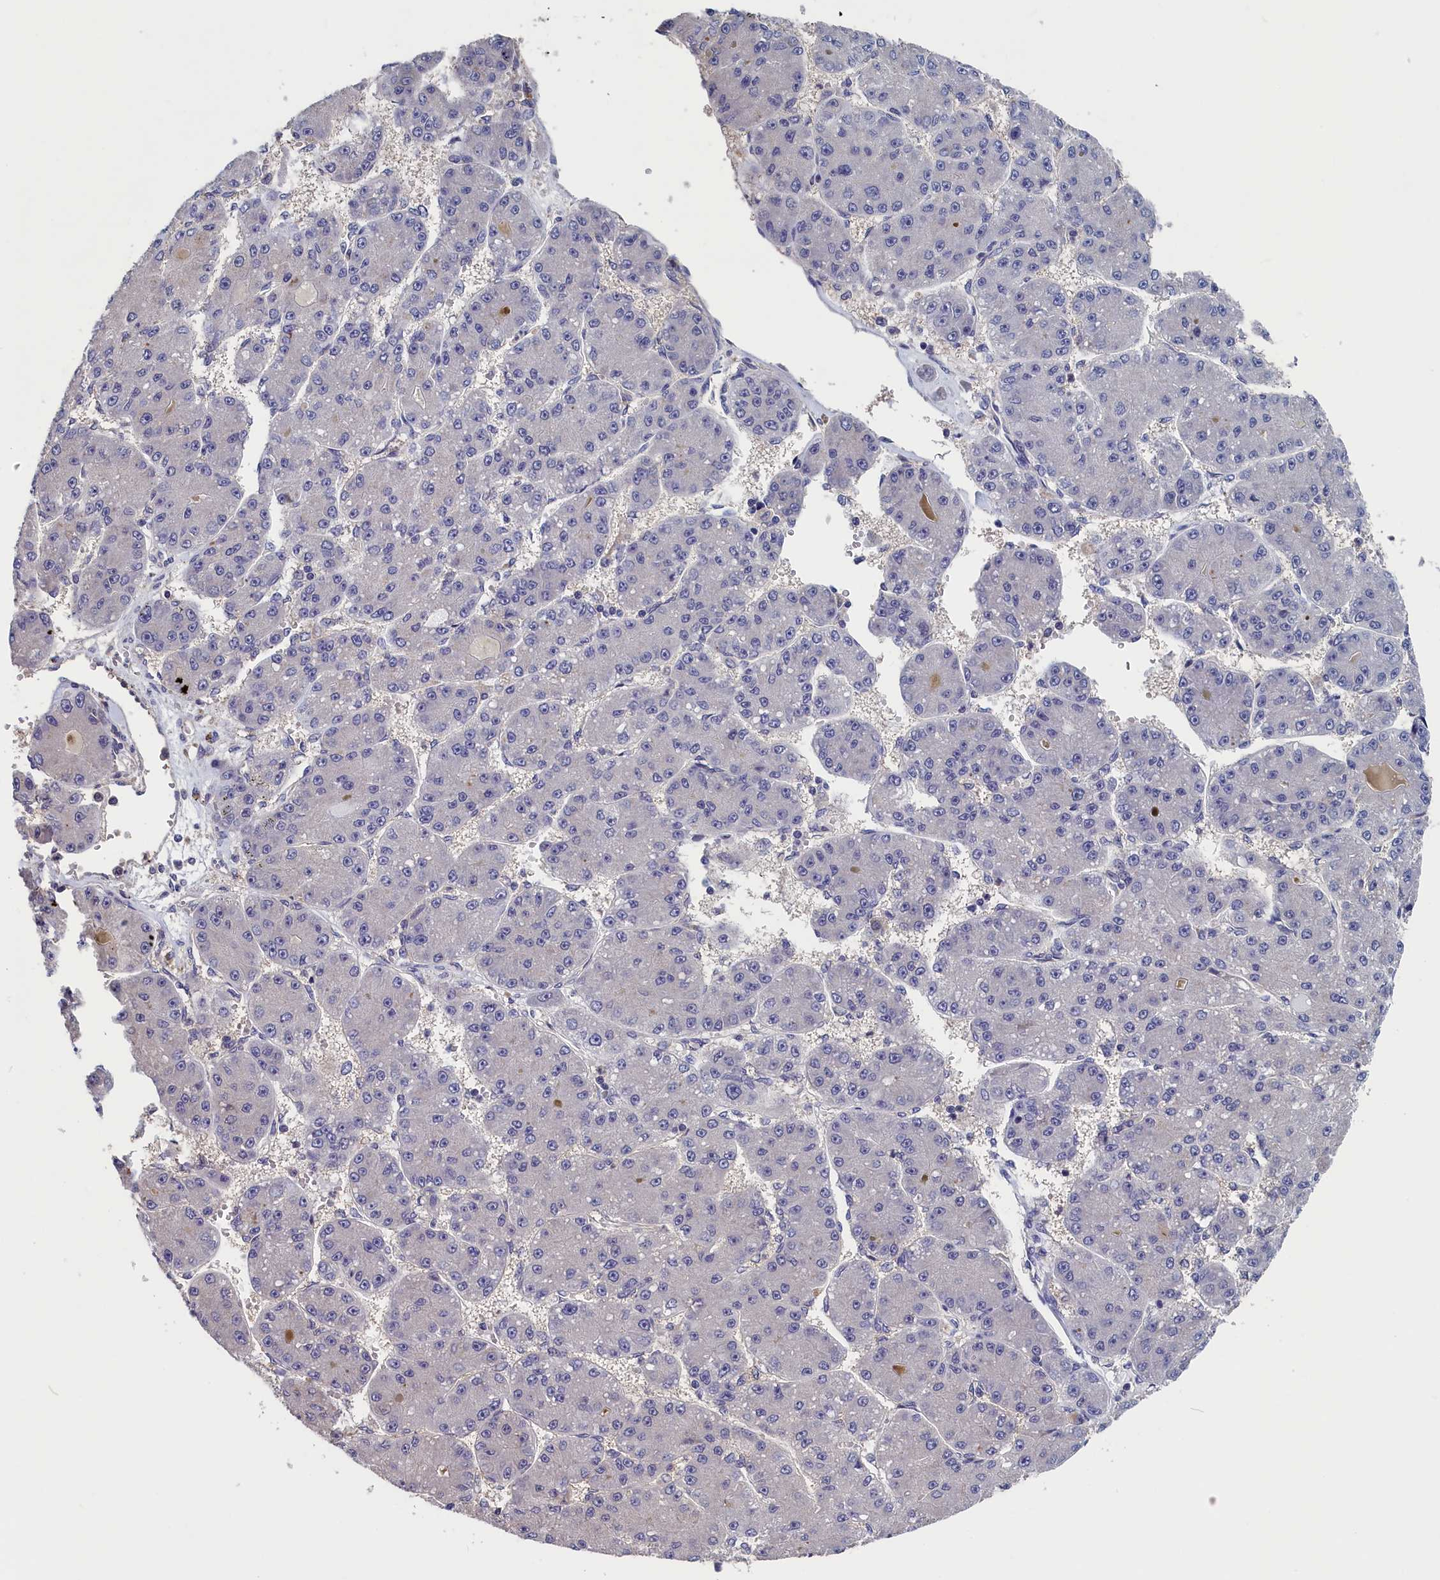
{"staining": {"intensity": "negative", "quantity": "none", "location": "none"}, "tissue": "liver cancer", "cell_type": "Tumor cells", "image_type": "cancer", "snomed": [{"axis": "morphology", "description": "Carcinoma, Hepatocellular, NOS"}, {"axis": "topography", "description": "Liver"}], "caption": "High magnification brightfield microscopy of liver cancer stained with DAB (brown) and counterstained with hematoxylin (blue): tumor cells show no significant positivity. (DAB (3,3'-diaminobenzidine) immunohistochemistry (IHC) visualized using brightfield microscopy, high magnification).", "gene": "TMEM116", "patient": {"sex": "male", "age": 67}}